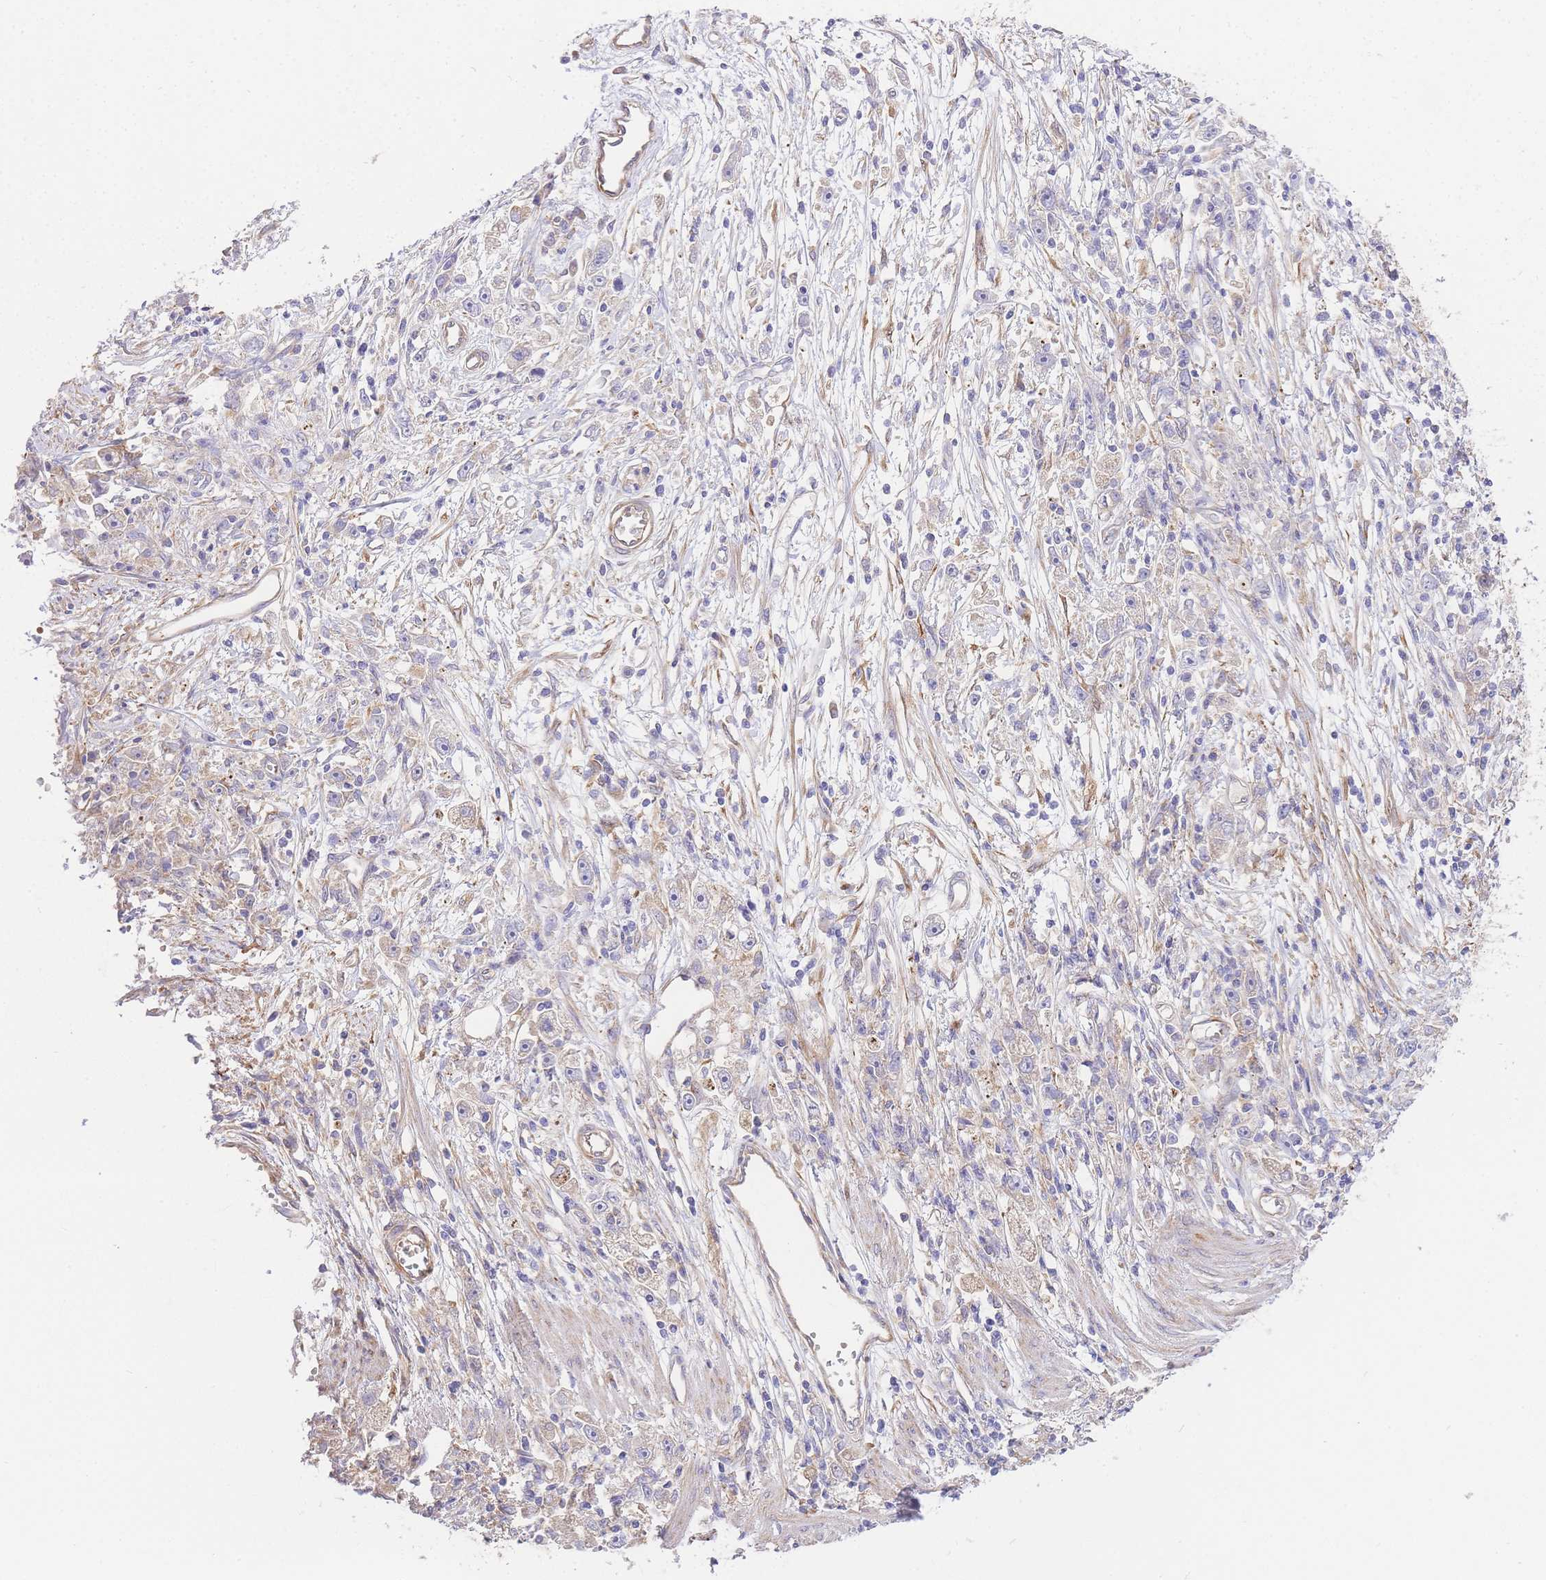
{"staining": {"intensity": "negative", "quantity": "none", "location": "none"}, "tissue": "stomach cancer", "cell_type": "Tumor cells", "image_type": "cancer", "snomed": [{"axis": "morphology", "description": "Adenocarcinoma, NOS"}, {"axis": "topography", "description": "Stomach"}], "caption": "Tumor cells are negative for brown protein staining in stomach cancer.", "gene": "INSYN2B", "patient": {"sex": "female", "age": 59}}